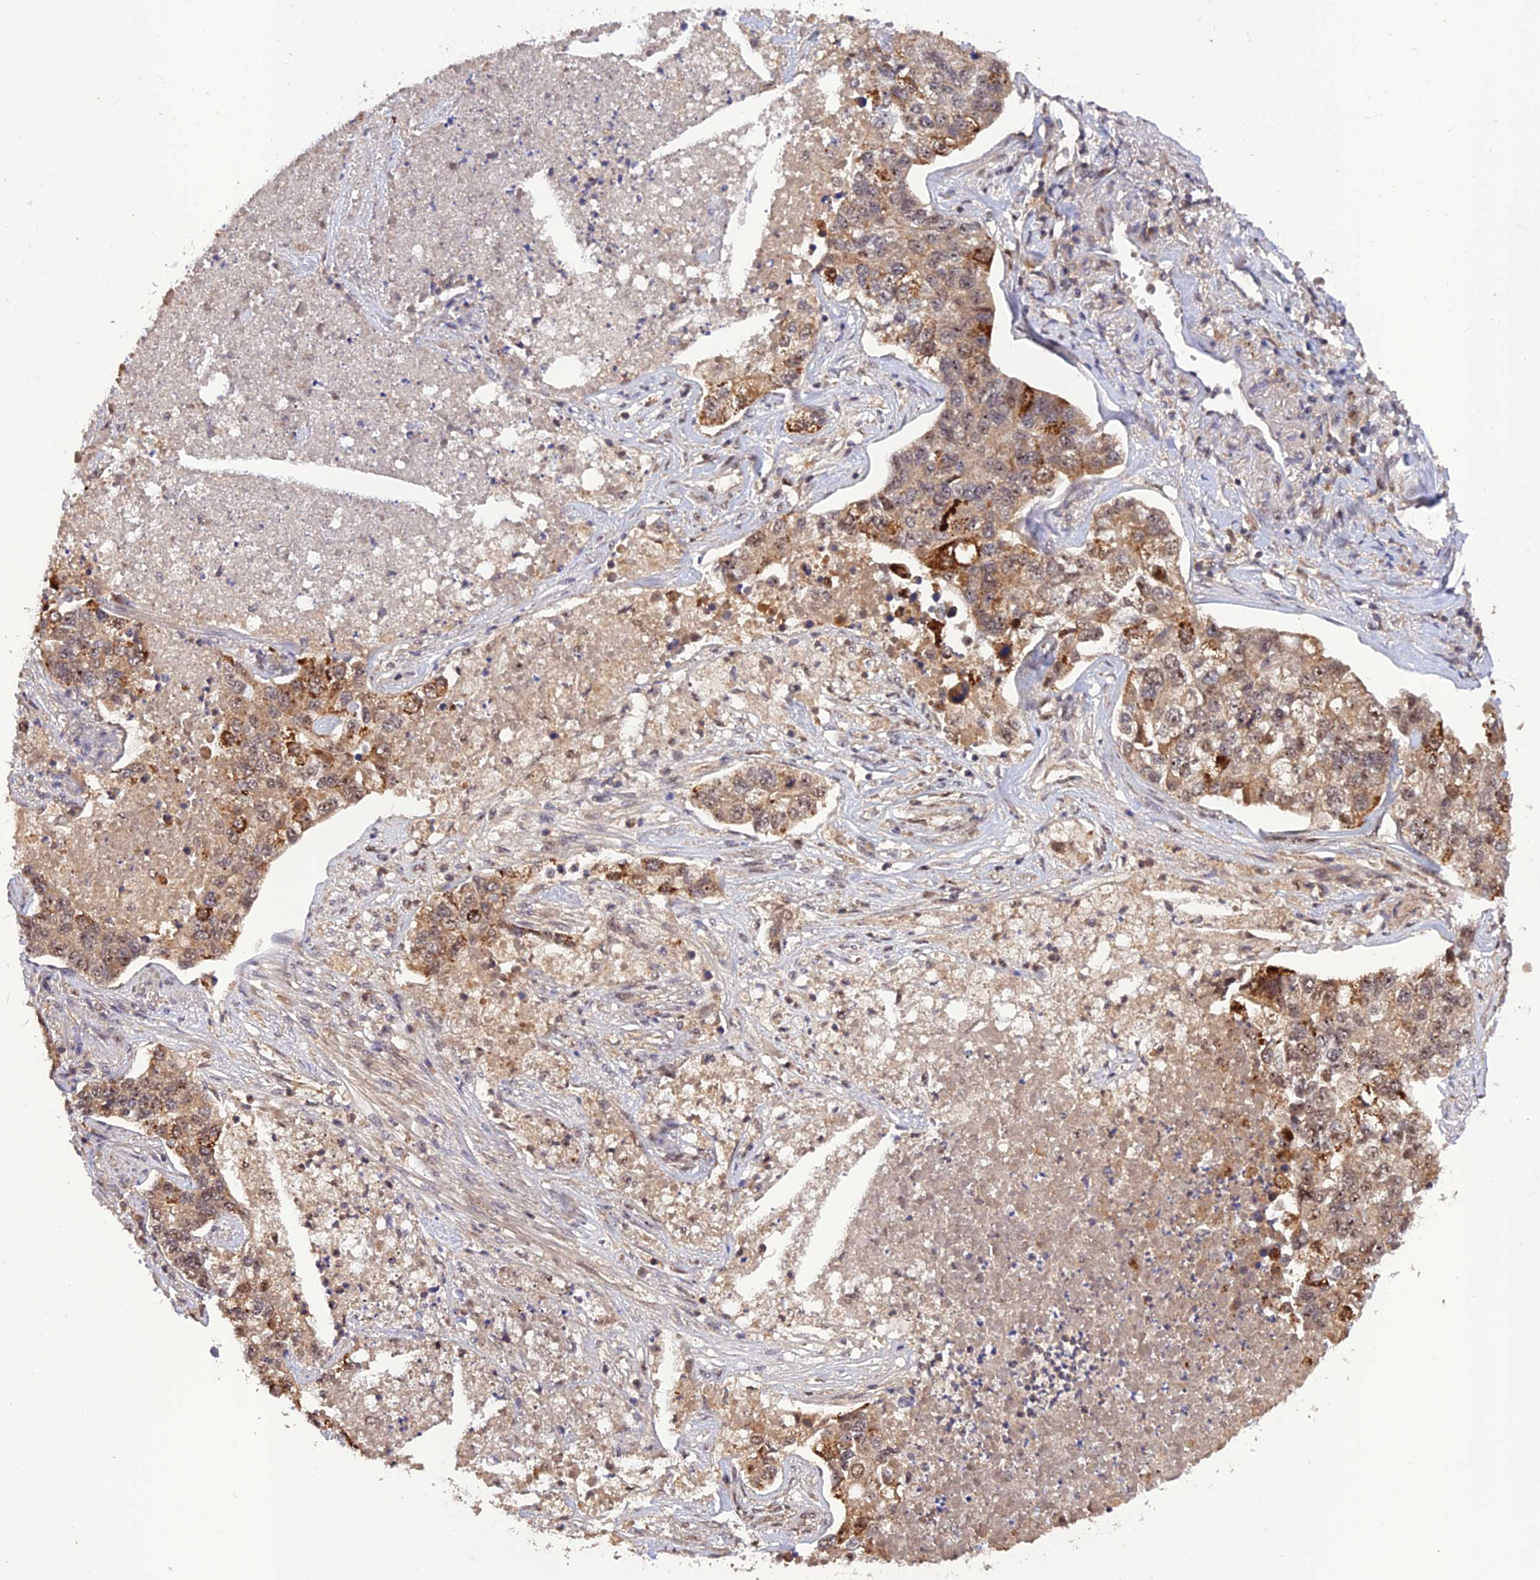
{"staining": {"intensity": "moderate", "quantity": ">75%", "location": "cytoplasmic/membranous"}, "tissue": "lung cancer", "cell_type": "Tumor cells", "image_type": "cancer", "snomed": [{"axis": "morphology", "description": "Adenocarcinoma, NOS"}, {"axis": "topography", "description": "Lung"}], "caption": "Immunohistochemistry (DAB (3,3'-diaminobenzidine)) staining of human adenocarcinoma (lung) reveals moderate cytoplasmic/membranous protein positivity in approximately >75% of tumor cells.", "gene": "REV1", "patient": {"sex": "male", "age": 49}}